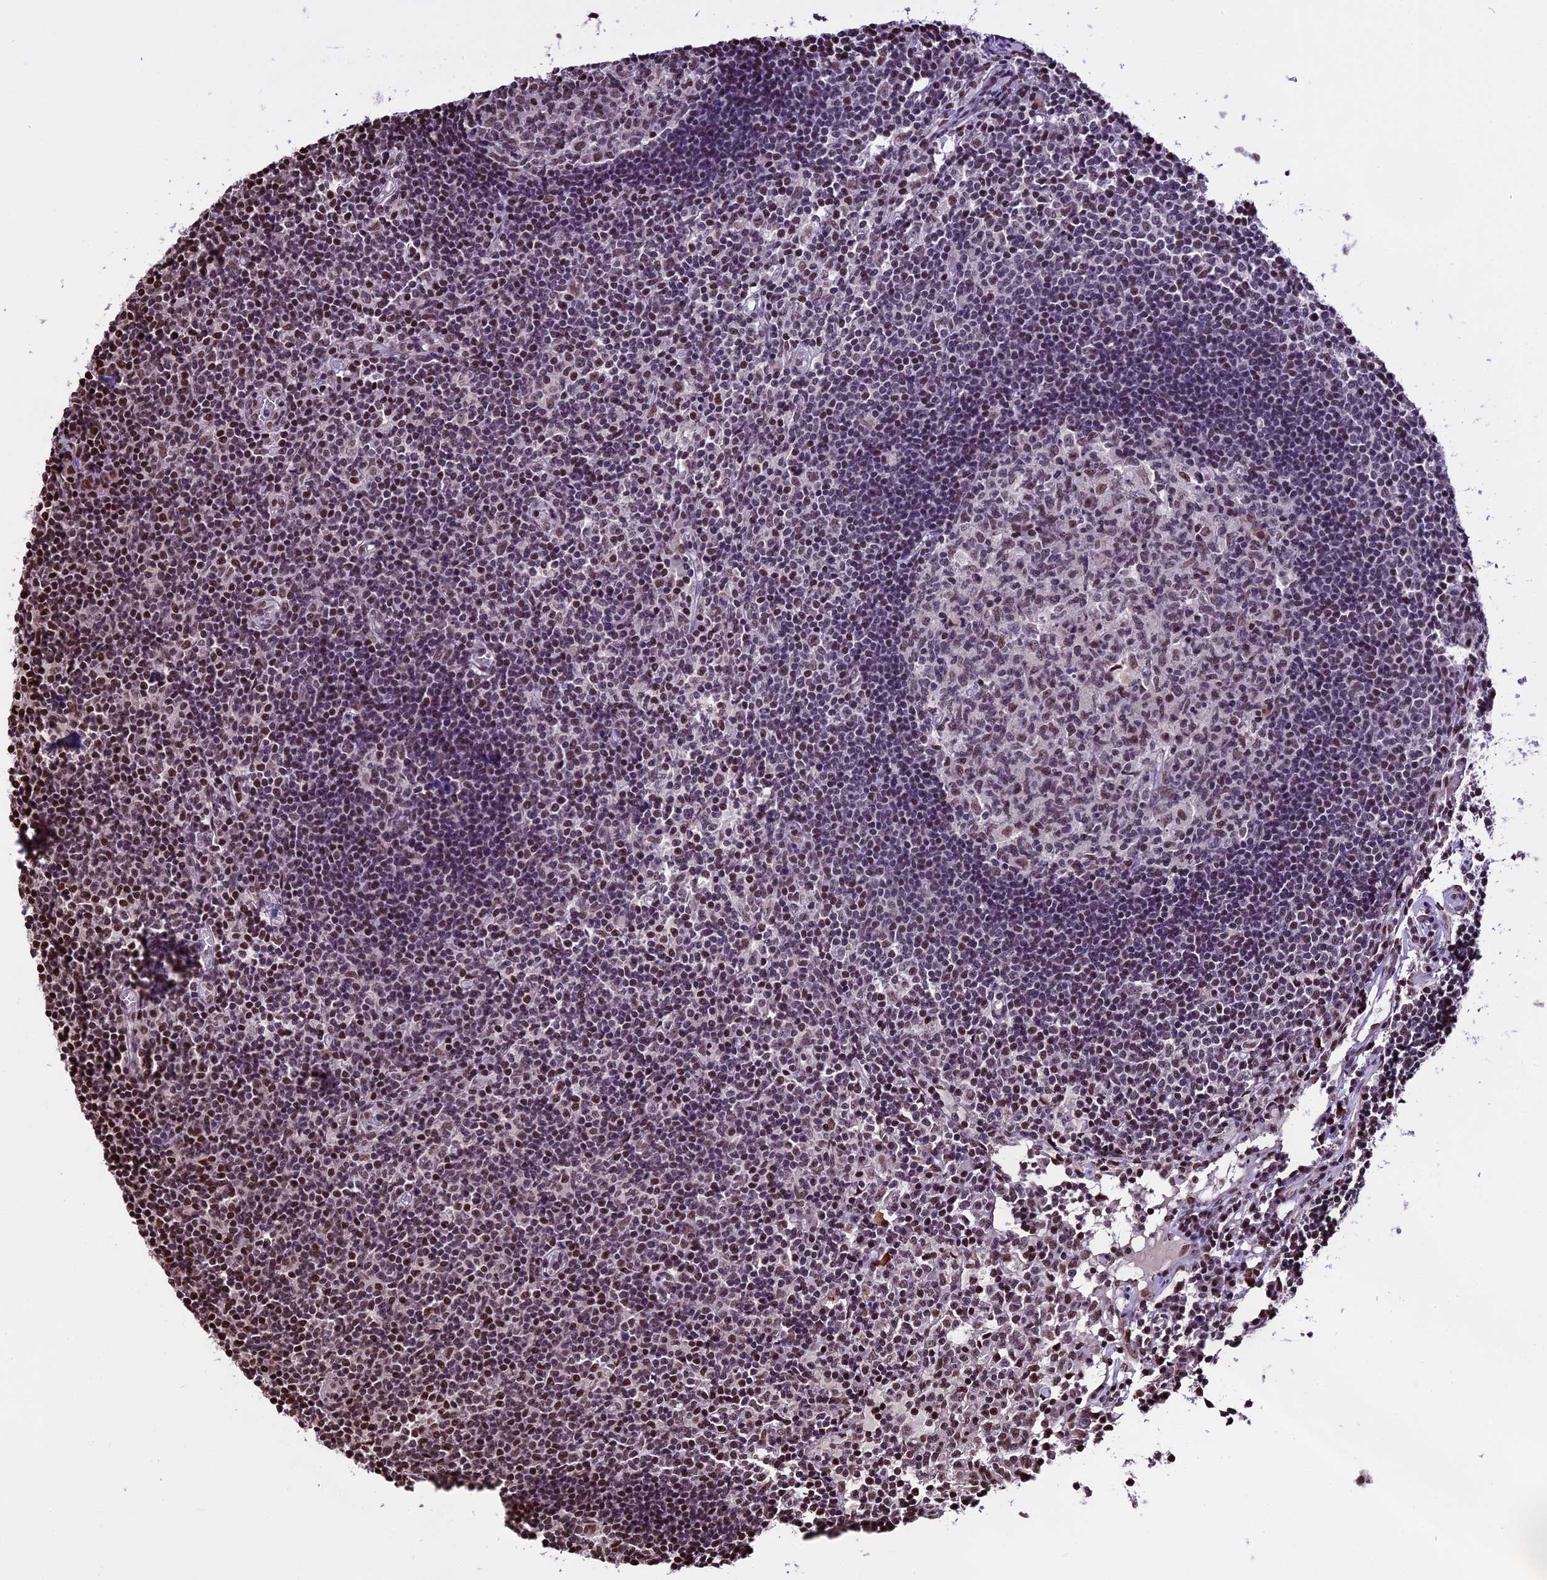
{"staining": {"intensity": "weak", "quantity": "25%-75%", "location": "nuclear"}, "tissue": "lymph node", "cell_type": "Germinal center cells", "image_type": "normal", "snomed": [{"axis": "morphology", "description": "Normal tissue, NOS"}, {"axis": "topography", "description": "Lymph node"}], "caption": "Lymph node stained with DAB immunohistochemistry (IHC) shows low levels of weak nuclear expression in about 25%-75% of germinal center cells.", "gene": "POLR3E", "patient": {"sex": "female", "age": 55}}